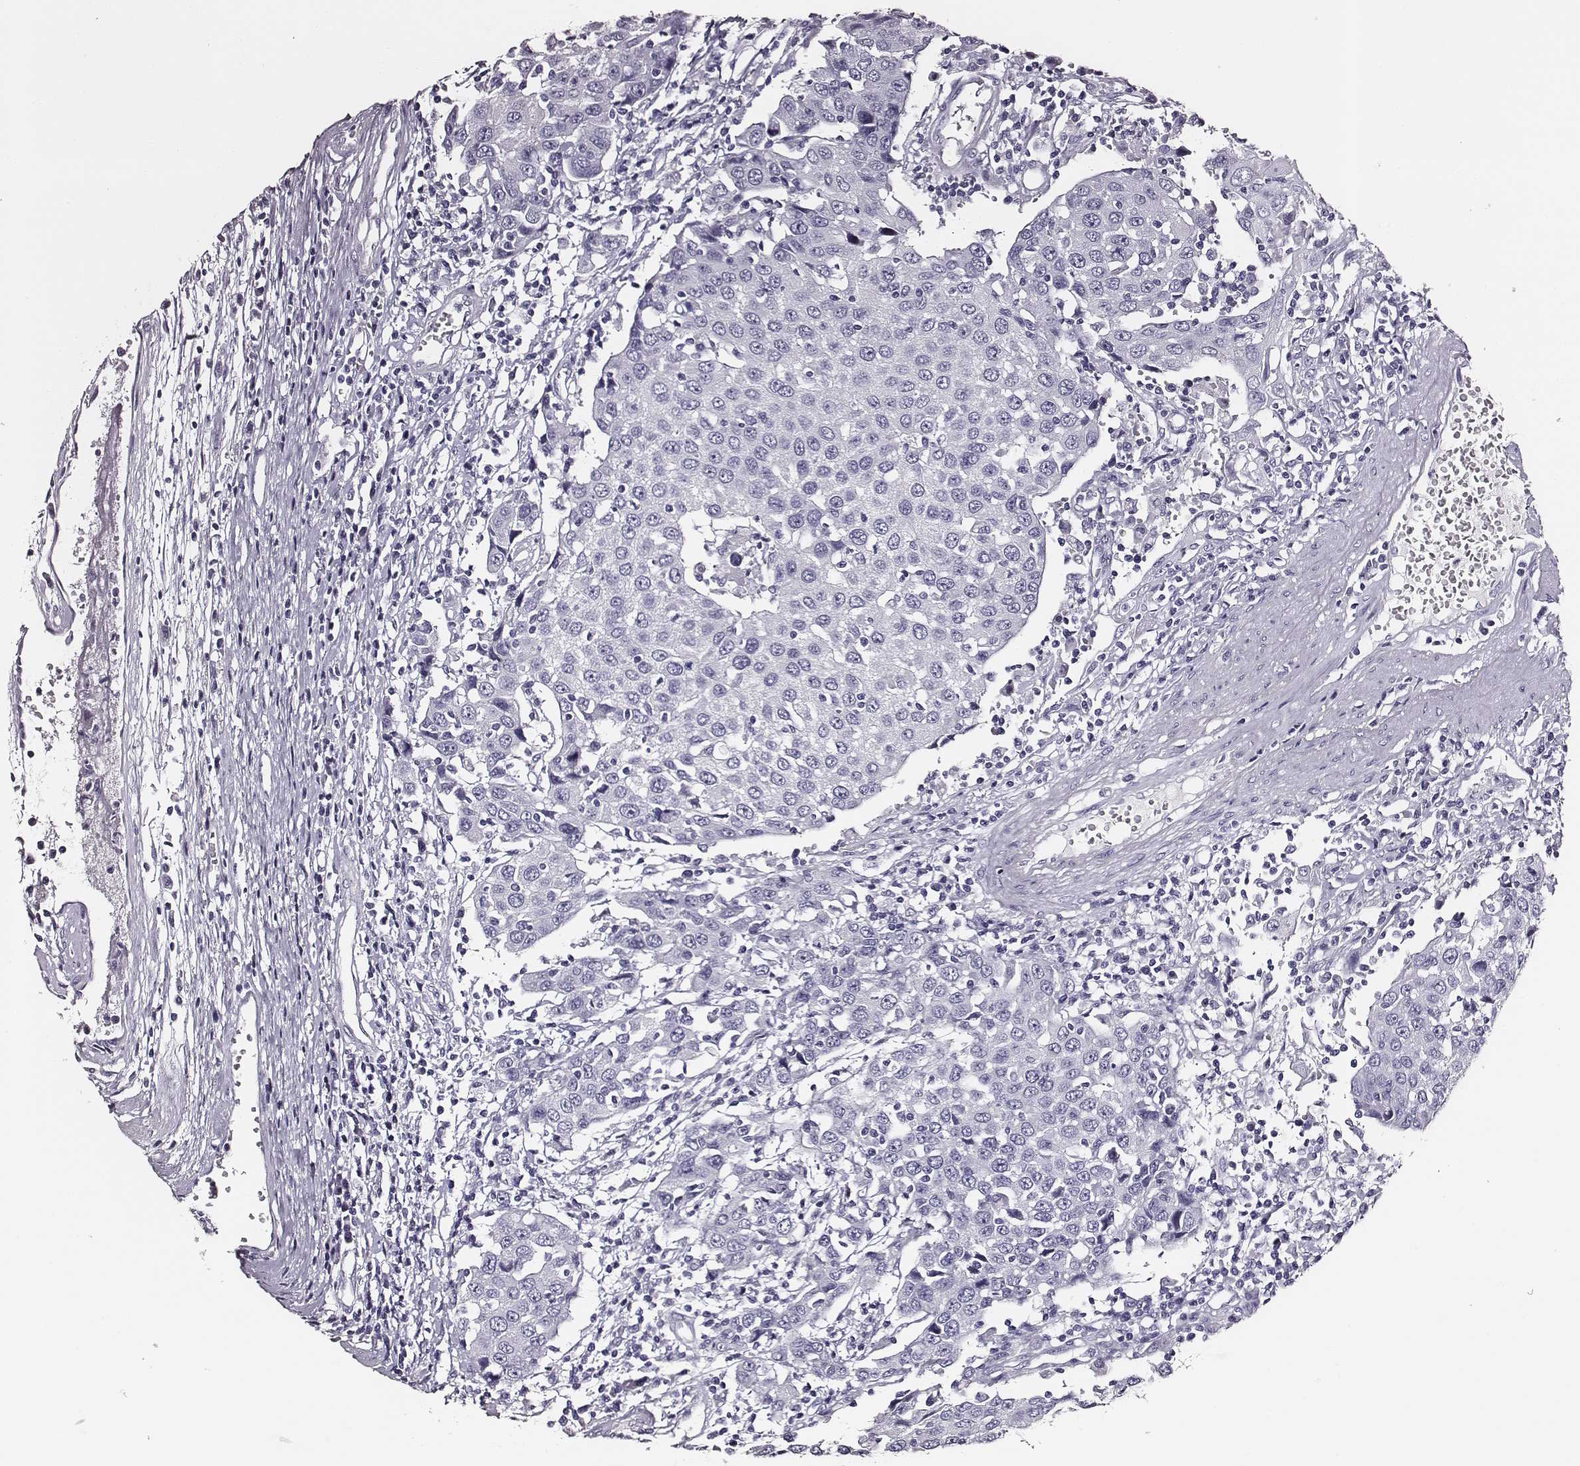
{"staining": {"intensity": "negative", "quantity": "none", "location": "none"}, "tissue": "urothelial cancer", "cell_type": "Tumor cells", "image_type": "cancer", "snomed": [{"axis": "morphology", "description": "Urothelial carcinoma, High grade"}, {"axis": "topography", "description": "Urinary bladder"}], "caption": "Tumor cells show no significant positivity in urothelial cancer.", "gene": "DPEP1", "patient": {"sex": "female", "age": 85}}